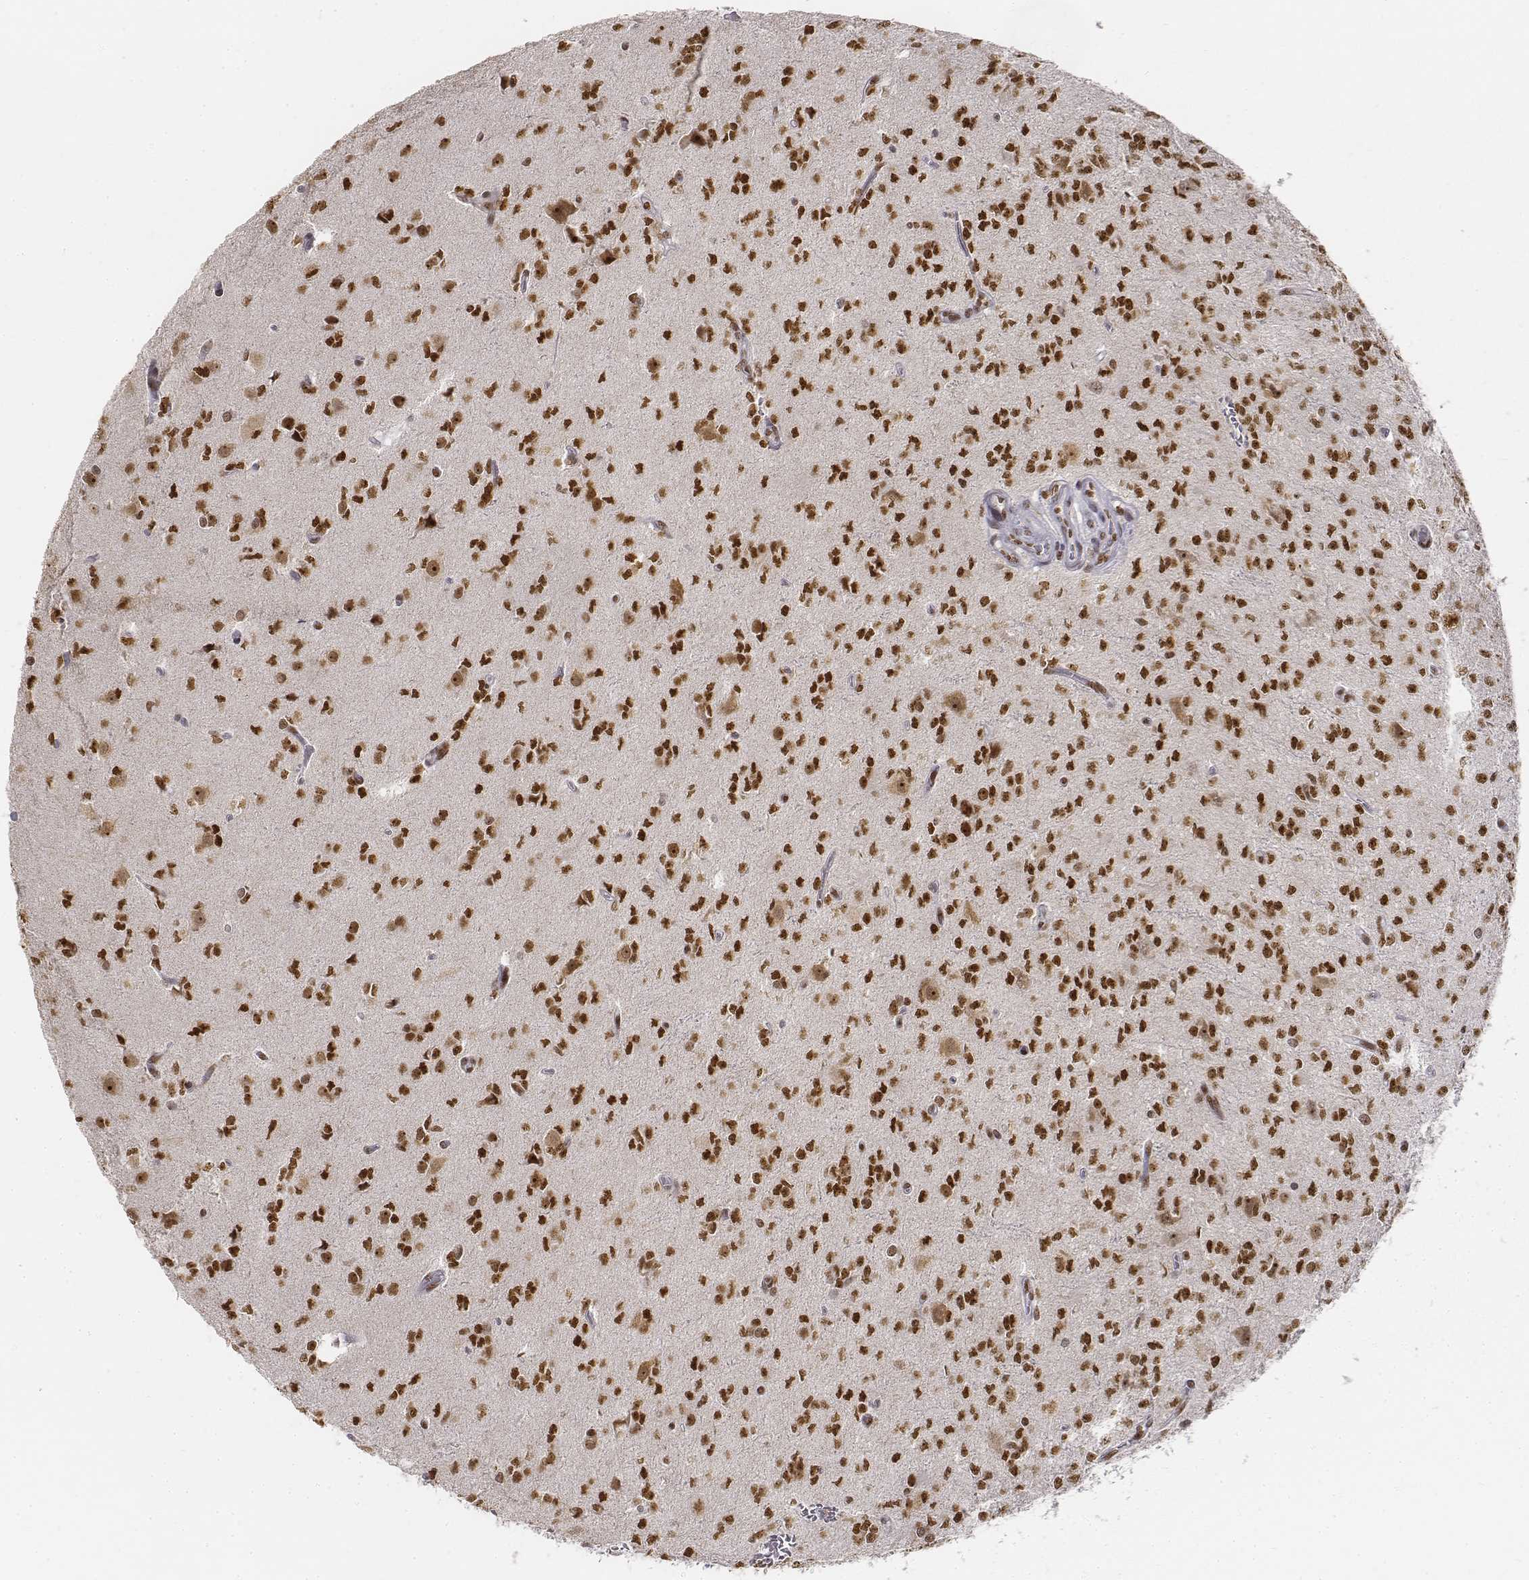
{"staining": {"intensity": "strong", "quantity": ">75%", "location": "nuclear"}, "tissue": "glioma", "cell_type": "Tumor cells", "image_type": "cancer", "snomed": [{"axis": "morphology", "description": "Glioma, malignant, Low grade"}, {"axis": "topography", "description": "Brain"}], "caption": "Glioma tissue demonstrates strong nuclear expression in approximately >75% of tumor cells (DAB (3,3'-diaminobenzidine) IHC with brightfield microscopy, high magnification).", "gene": "PHF6", "patient": {"sex": "male", "age": 27}}